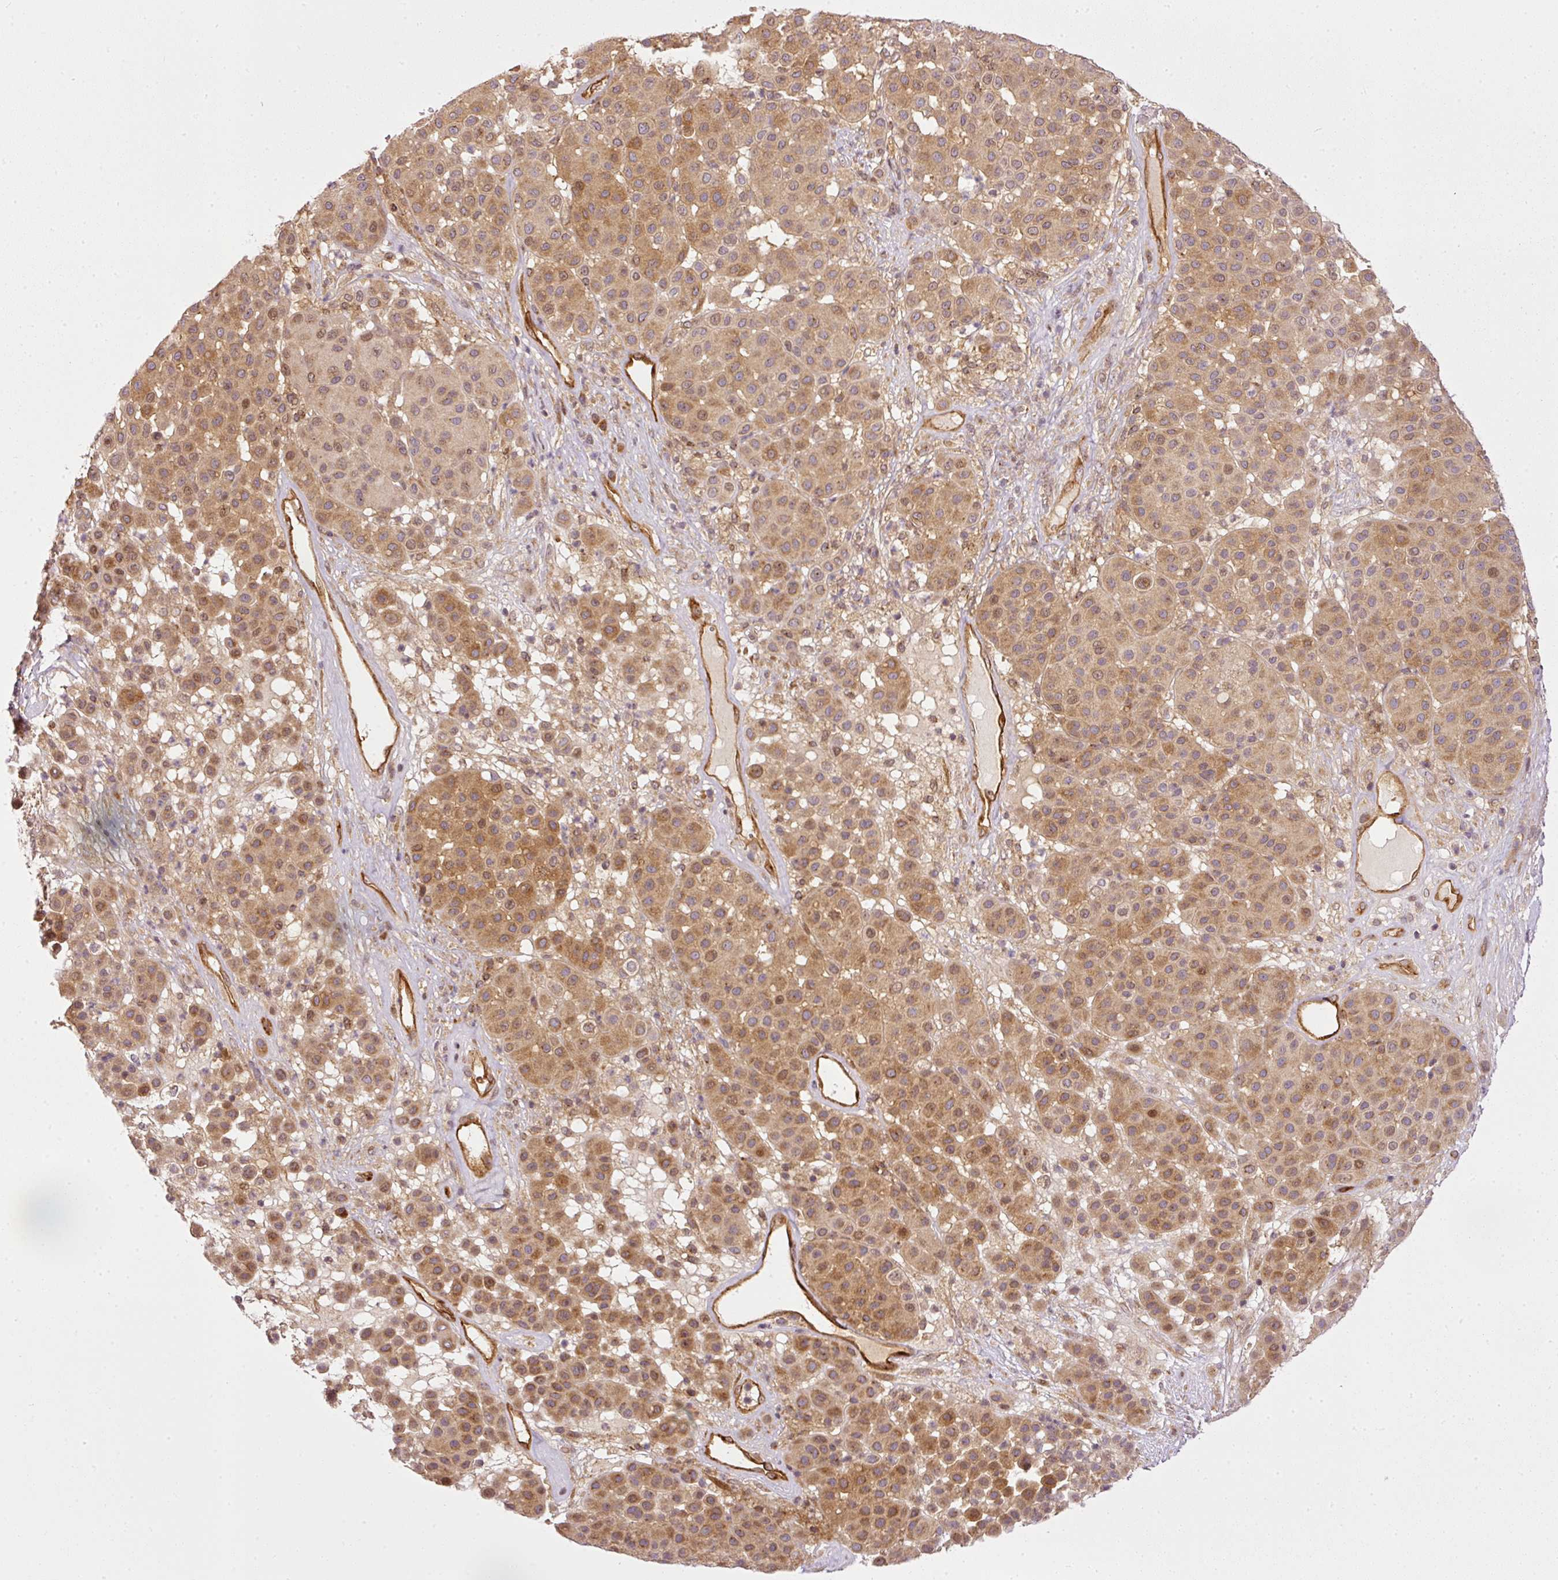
{"staining": {"intensity": "moderate", "quantity": ">75%", "location": "cytoplasmic/membranous"}, "tissue": "melanoma", "cell_type": "Tumor cells", "image_type": "cancer", "snomed": [{"axis": "morphology", "description": "Malignant melanoma, Metastatic site"}, {"axis": "topography", "description": "Smooth muscle"}], "caption": "Malignant melanoma (metastatic site) stained with DAB (3,3'-diaminobenzidine) immunohistochemistry (IHC) shows medium levels of moderate cytoplasmic/membranous expression in about >75% of tumor cells.", "gene": "MIF4GD", "patient": {"sex": "male", "age": 41}}